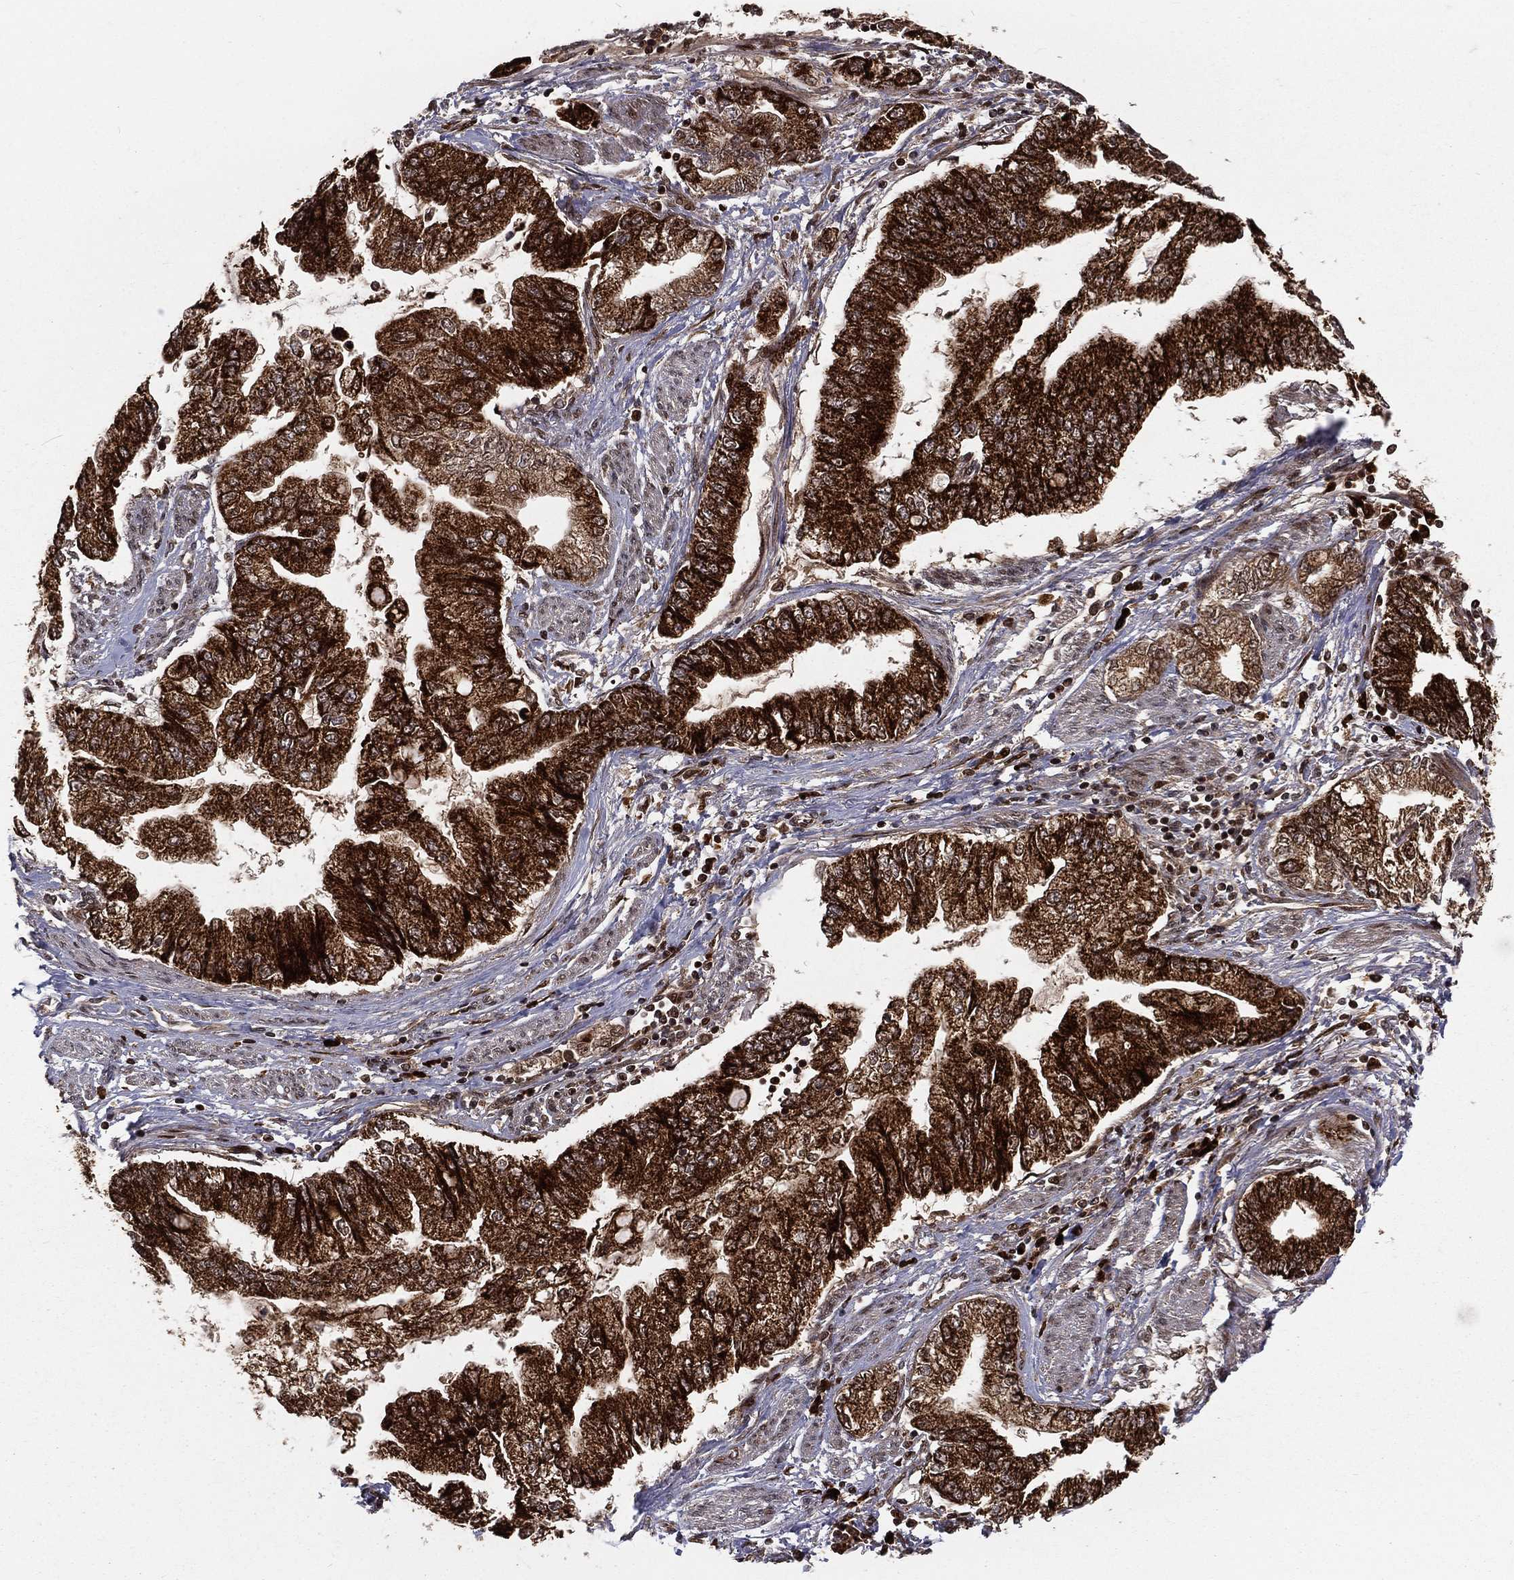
{"staining": {"intensity": "strong", "quantity": ">75%", "location": "cytoplasmic/membranous"}, "tissue": "stomach cancer", "cell_type": "Tumor cells", "image_type": "cancer", "snomed": [{"axis": "morphology", "description": "Adenocarcinoma, NOS"}, {"axis": "topography", "description": "Stomach, upper"}], "caption": "Stomach cancer was stained to show a protein in brown. There is high levels of strong cytoplasmic/membranous staining in approximately >75% of tumor cells.", "gene": "MDM2", "patient": {"sex": "female", "age": 74}}